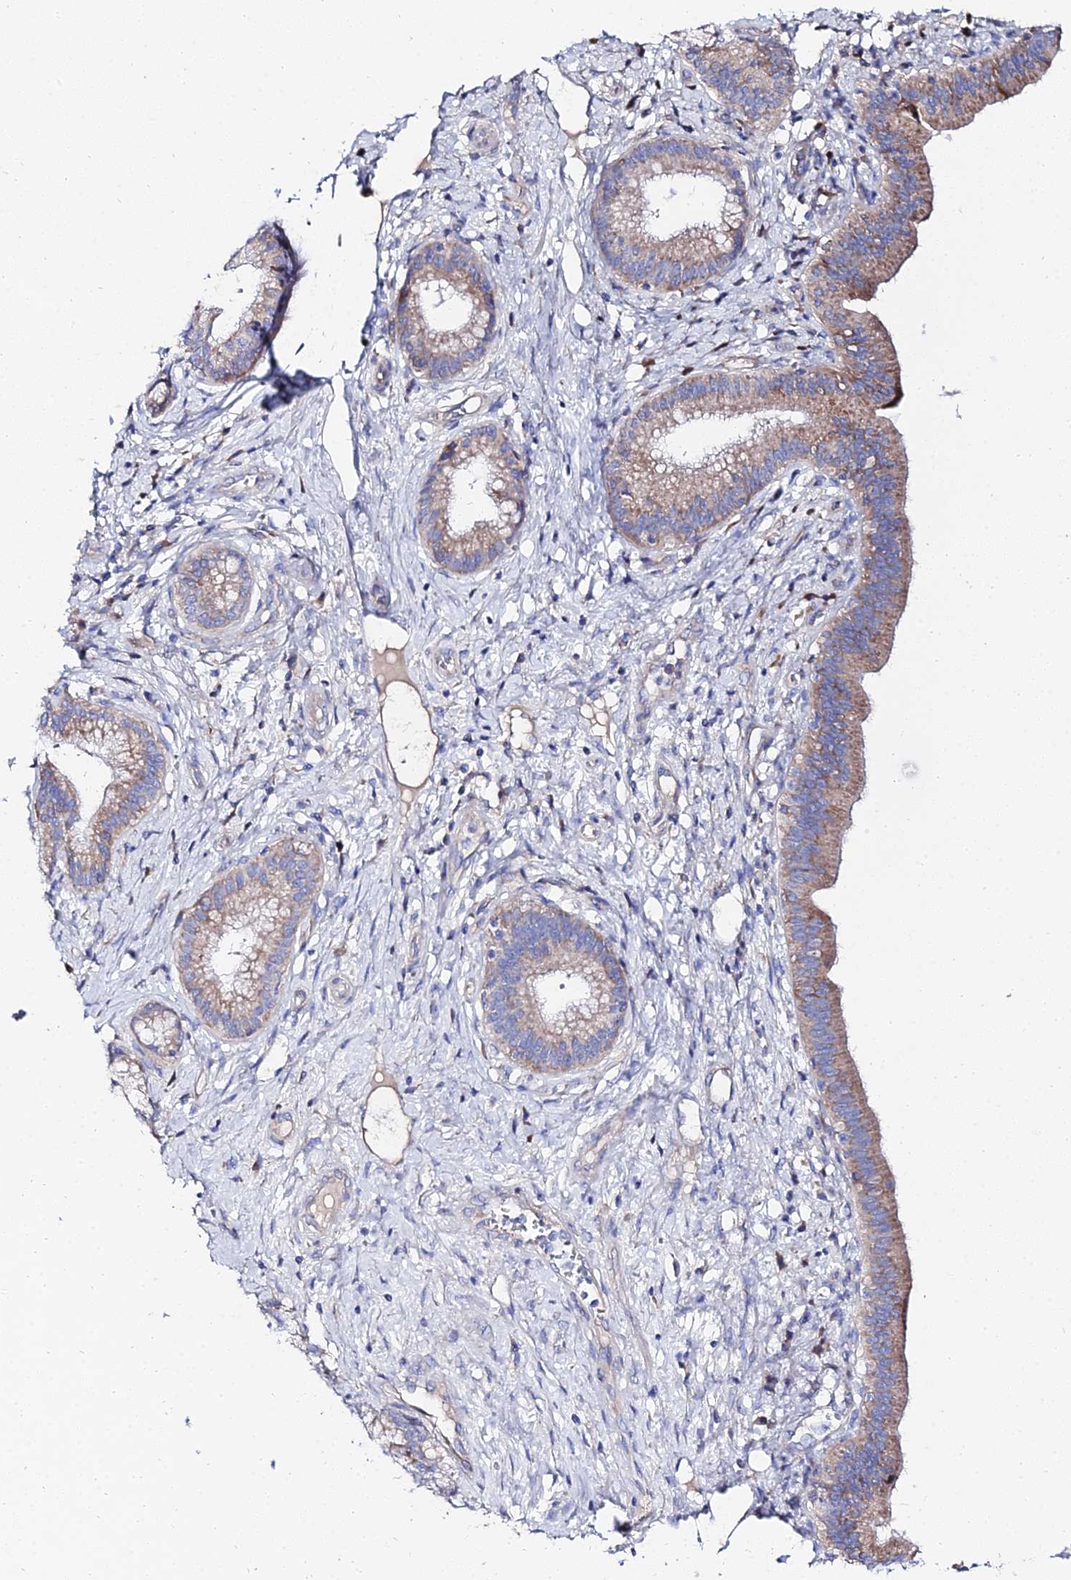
{"staining": {"intensity": "moderate", "quantity": "25%-75%", "location": "cytoplasmic/membranous"}, "tissue": "pancreatic cancer", "cell_type": "Tumor cells", "image_type": "cancer", "snomed": [{"axis": "morphology", "description": "Adenocarcinoma, NOS"}, {"axis": "topography", "description": "Pancreas"}], "caption": "Pancreatic cancer tissue shows moderate cytoplasmic/membranous expression in about 25%-75% of tumor cells", "gene": "PTTG1", "patient": {"sex": "male", "age": 72}}